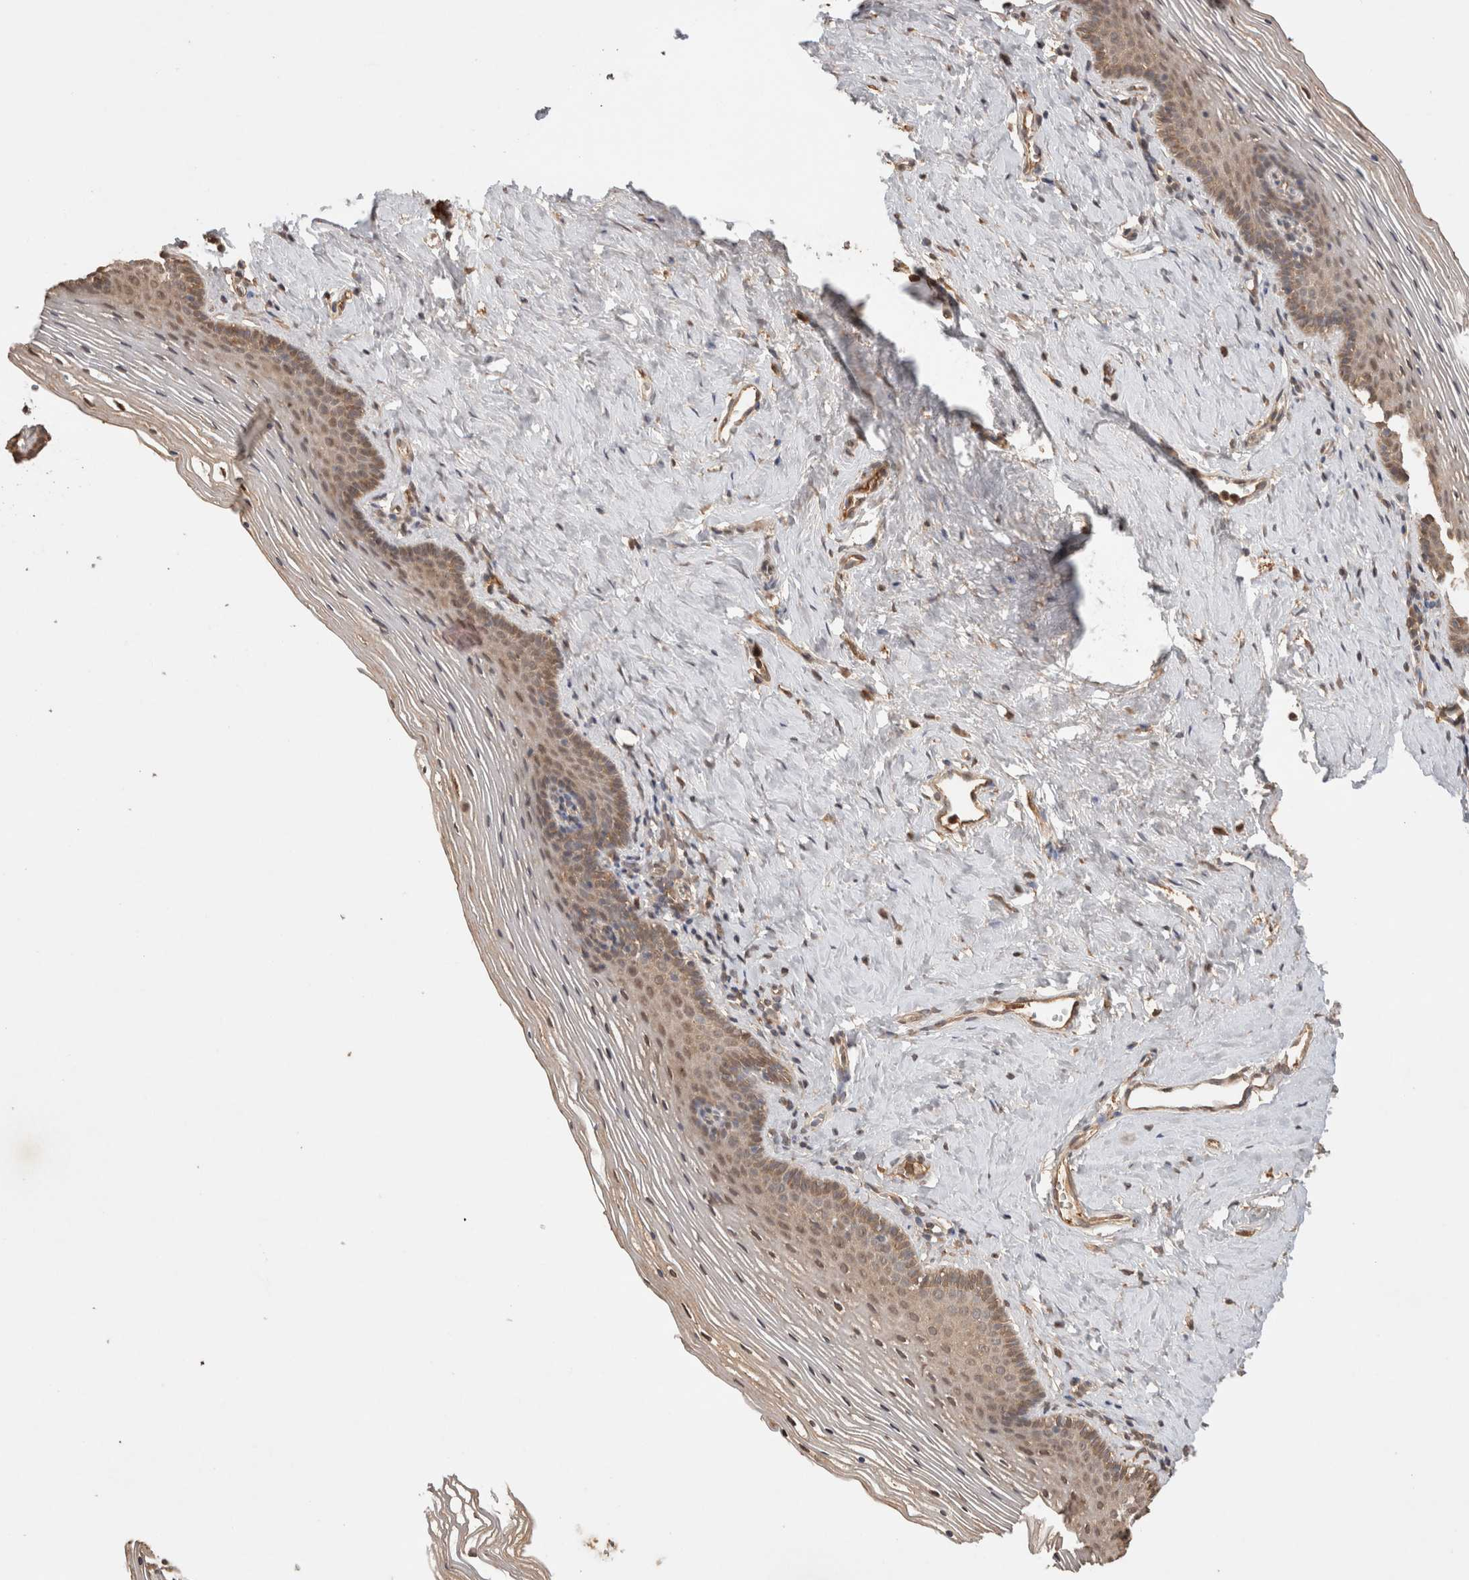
{"staining": {"intensity": "moderate", "quantity": "25%-75%", "location": "cytoplasmic/membranous"}, "tissue": "vagina", "cell_type": "Squamous epithelial cells", "image_type": "normal", "snomed": [{"axis": "morphology", "description": "Normal tissue, NOS"}, {"axis": "topography", "description": "Vagina"}], "caption": "Immunohistochemical staining of unremarkable vagina shows medium levels of moderate cytoplasmic/membranous positivity in about 25%-75% of squamous epithelial cells.", "gene": "PRMT3", "patient": {"sex": "female", "age": 32}}